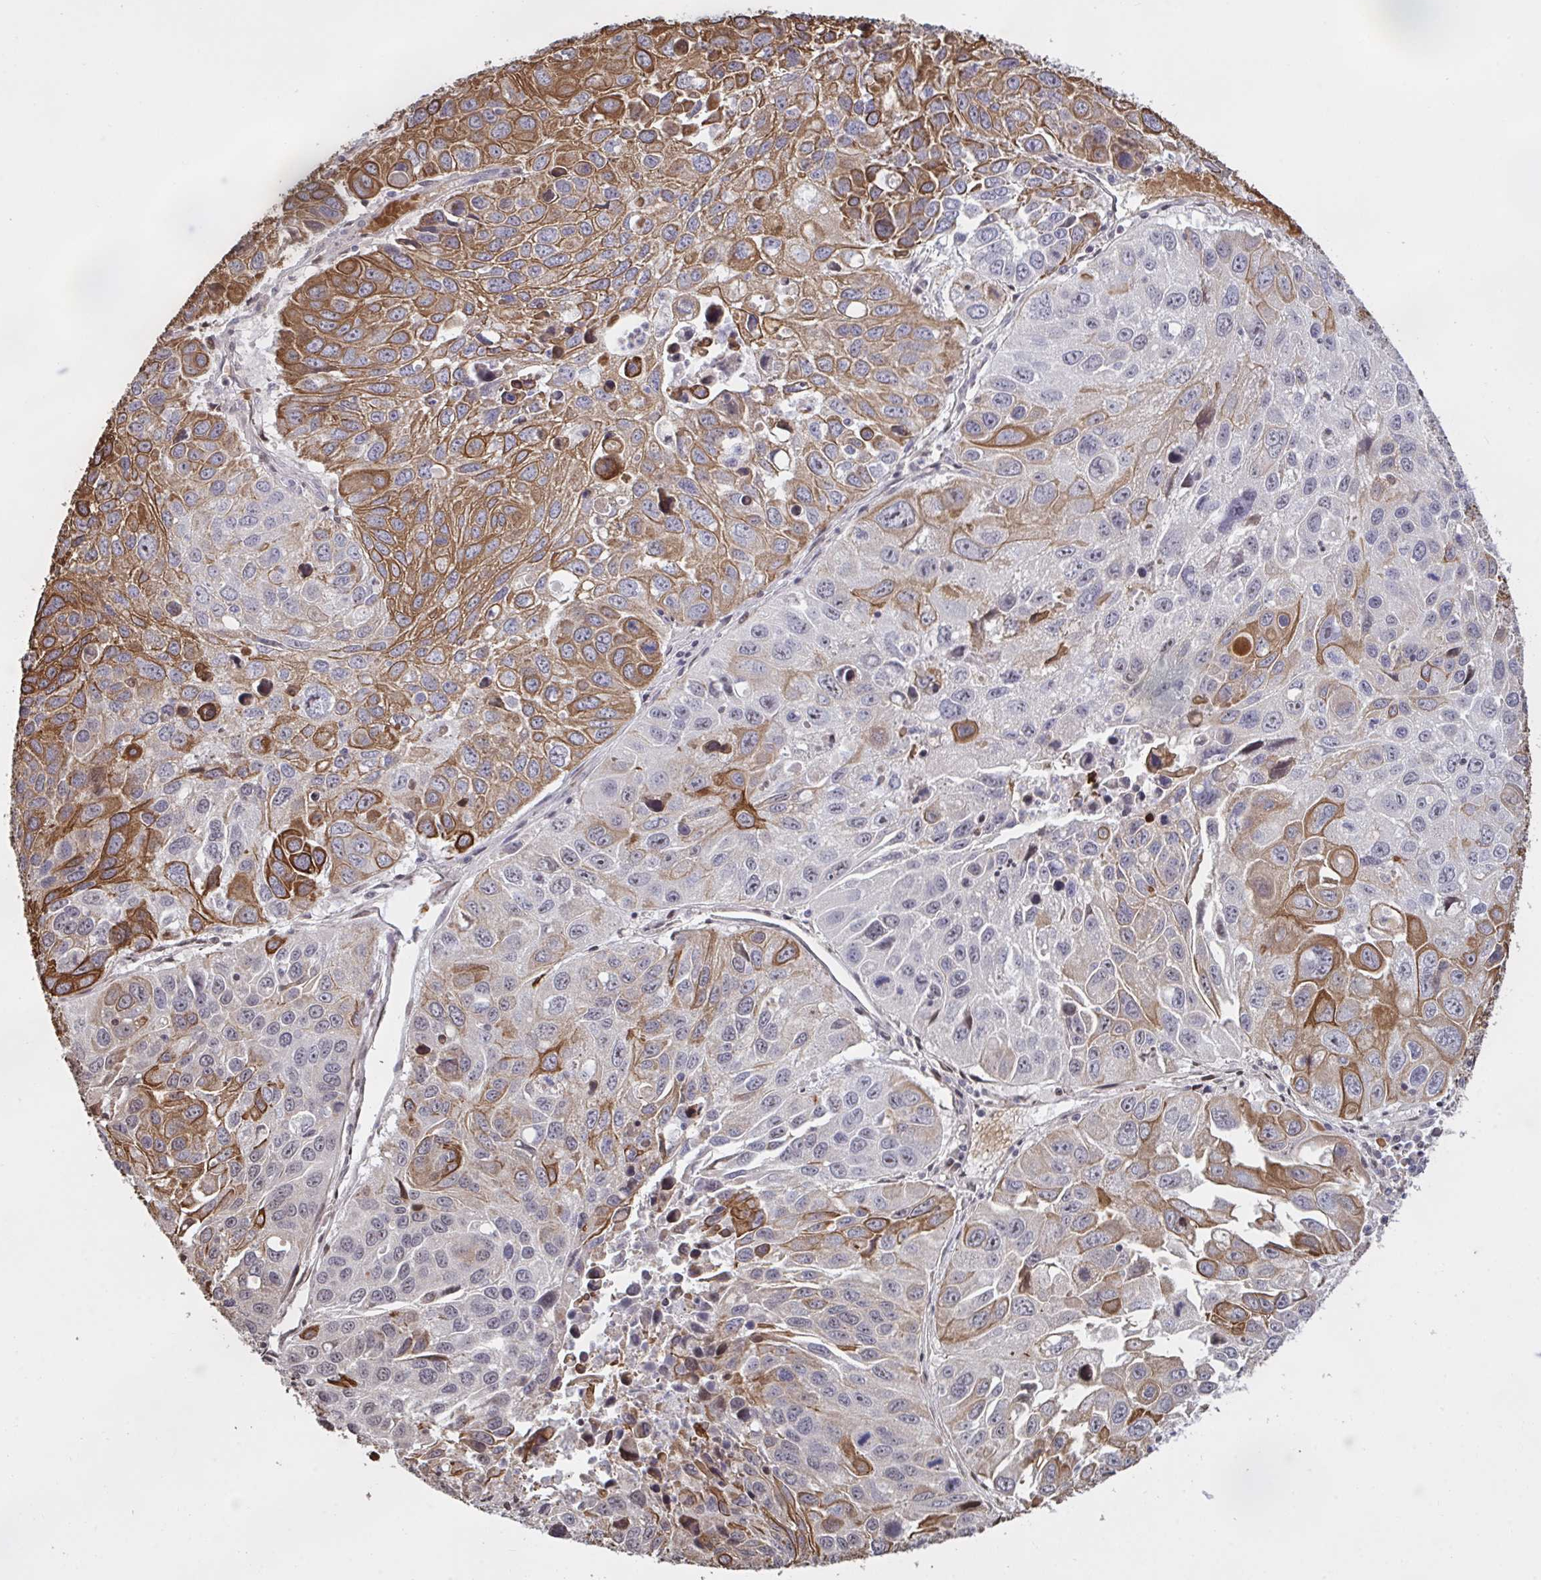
{"staining": {"intensity": "moderate", "quantity": "25%-75%", "location": "cytoplasmic/membranous"}, "tissue": "lung cancer", "cell_type": "Tumor cells", "image_type": "cancer", "snomed": [{"axis": "morphology", "description": "Squamous cell carcinoma, NOS"}, {"axis": "topography", "description": "Lung"}], "caption": "Squamous cell carcinoma (lung) tissue displays moderate cytoplasmic/membranous positivity in about 25%-75% of tumor cells (DAB IHC with brightfield microscopy, high magnification).", "gene": "PELI2", "patient": {"sex": "female", "age": 61}}